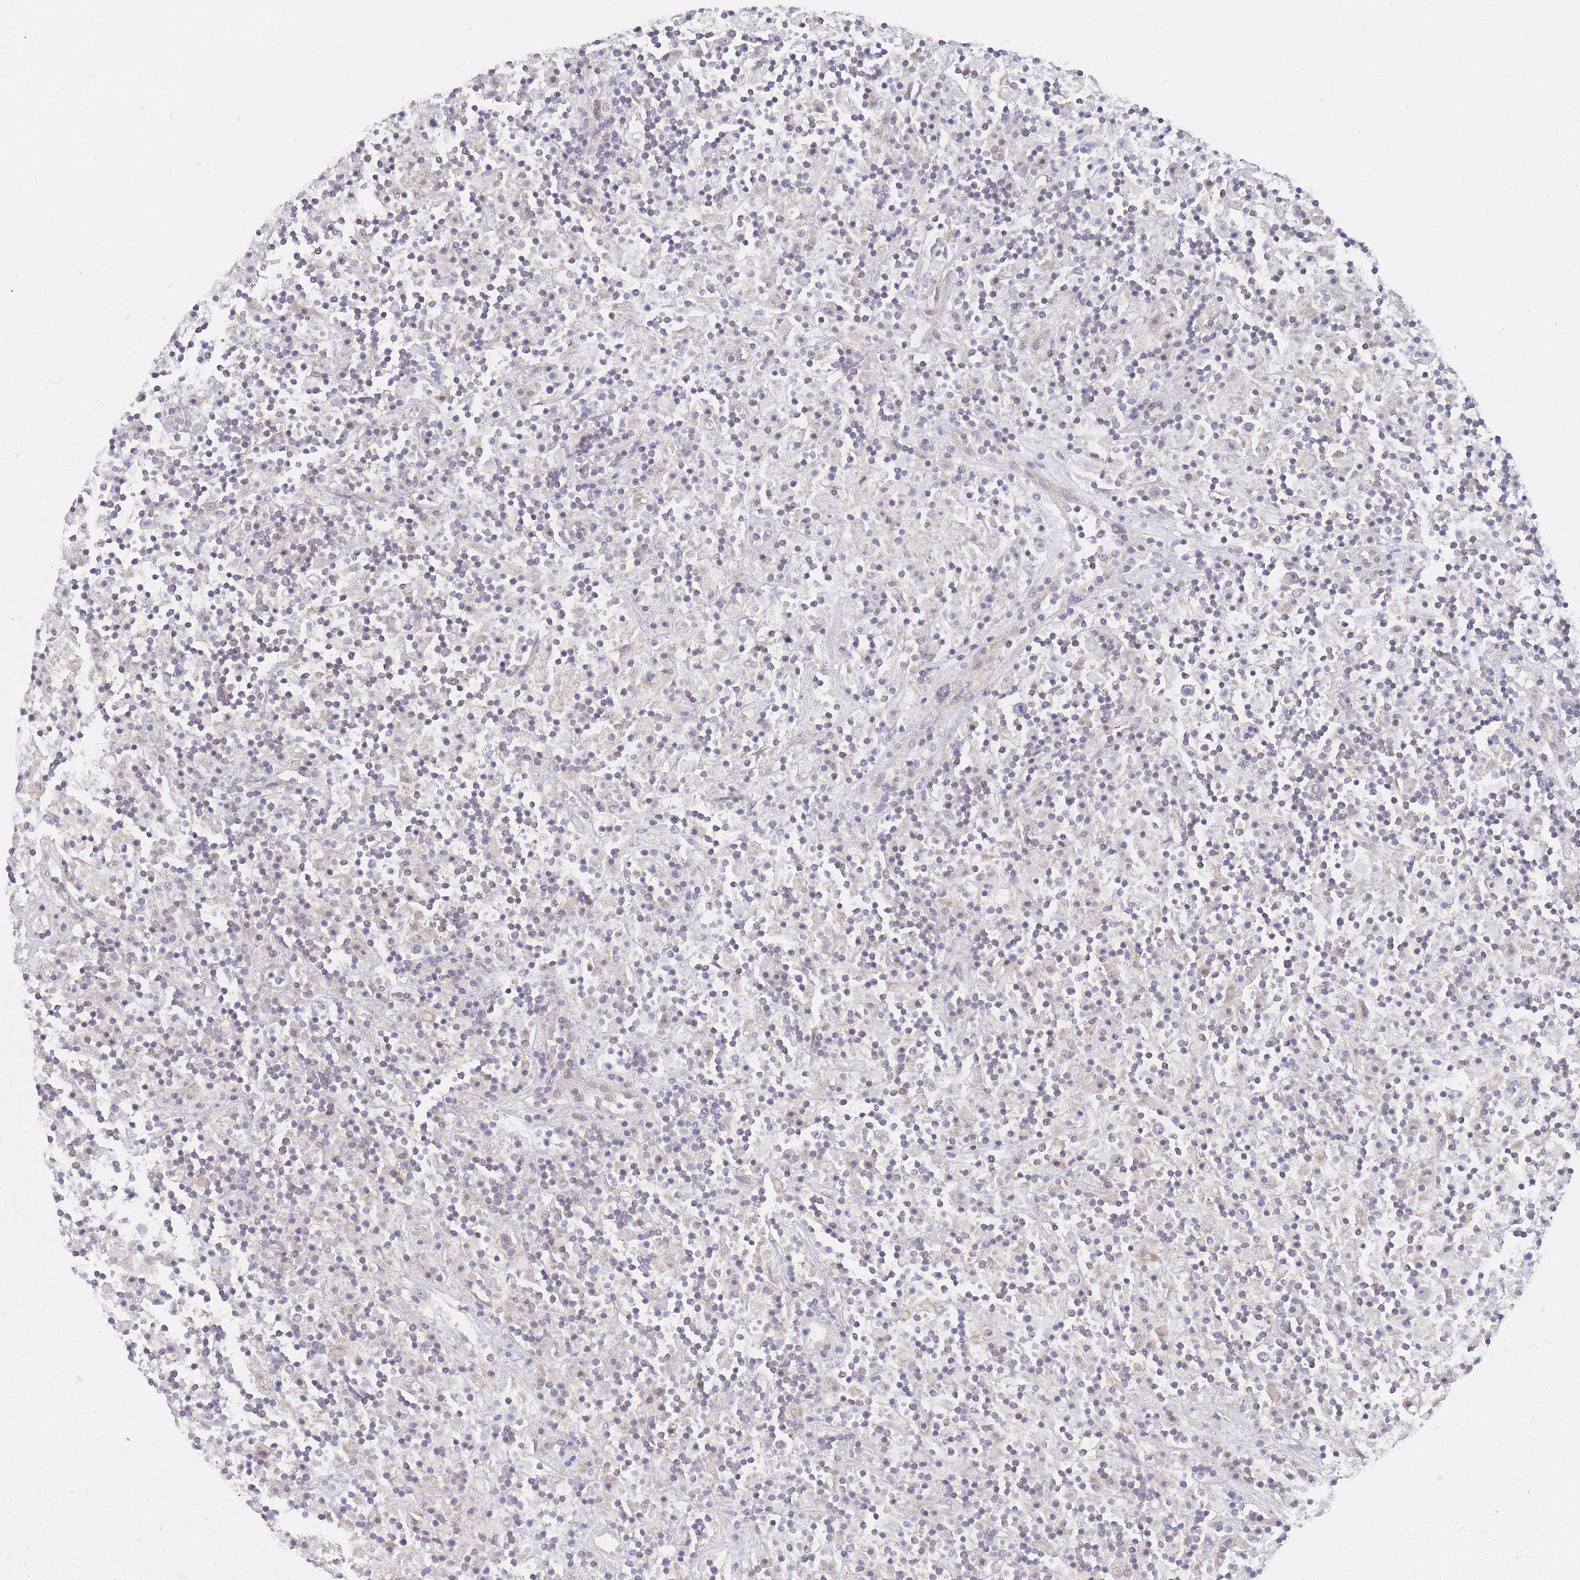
{"staining": {"intensity": "negative", "quantity": "none", "location": "none"}, "tissue": "lymphoma", "cell_type": "Tumor cells", "image_type": "cancer", "snomed": [{"axis": "morphology", "description": "Hodgkin's disease, NOS"}, {"axis": "topography", "description": "Lymph node"}], "caption": "Immunohistochemistry (IHC) histopathology image of Hodgkin's disease stained for a protein (brown), which reveals no staining in tumor cells.", "gene": "MAP1S", "patient": {"sex": "male", "age": 70}}